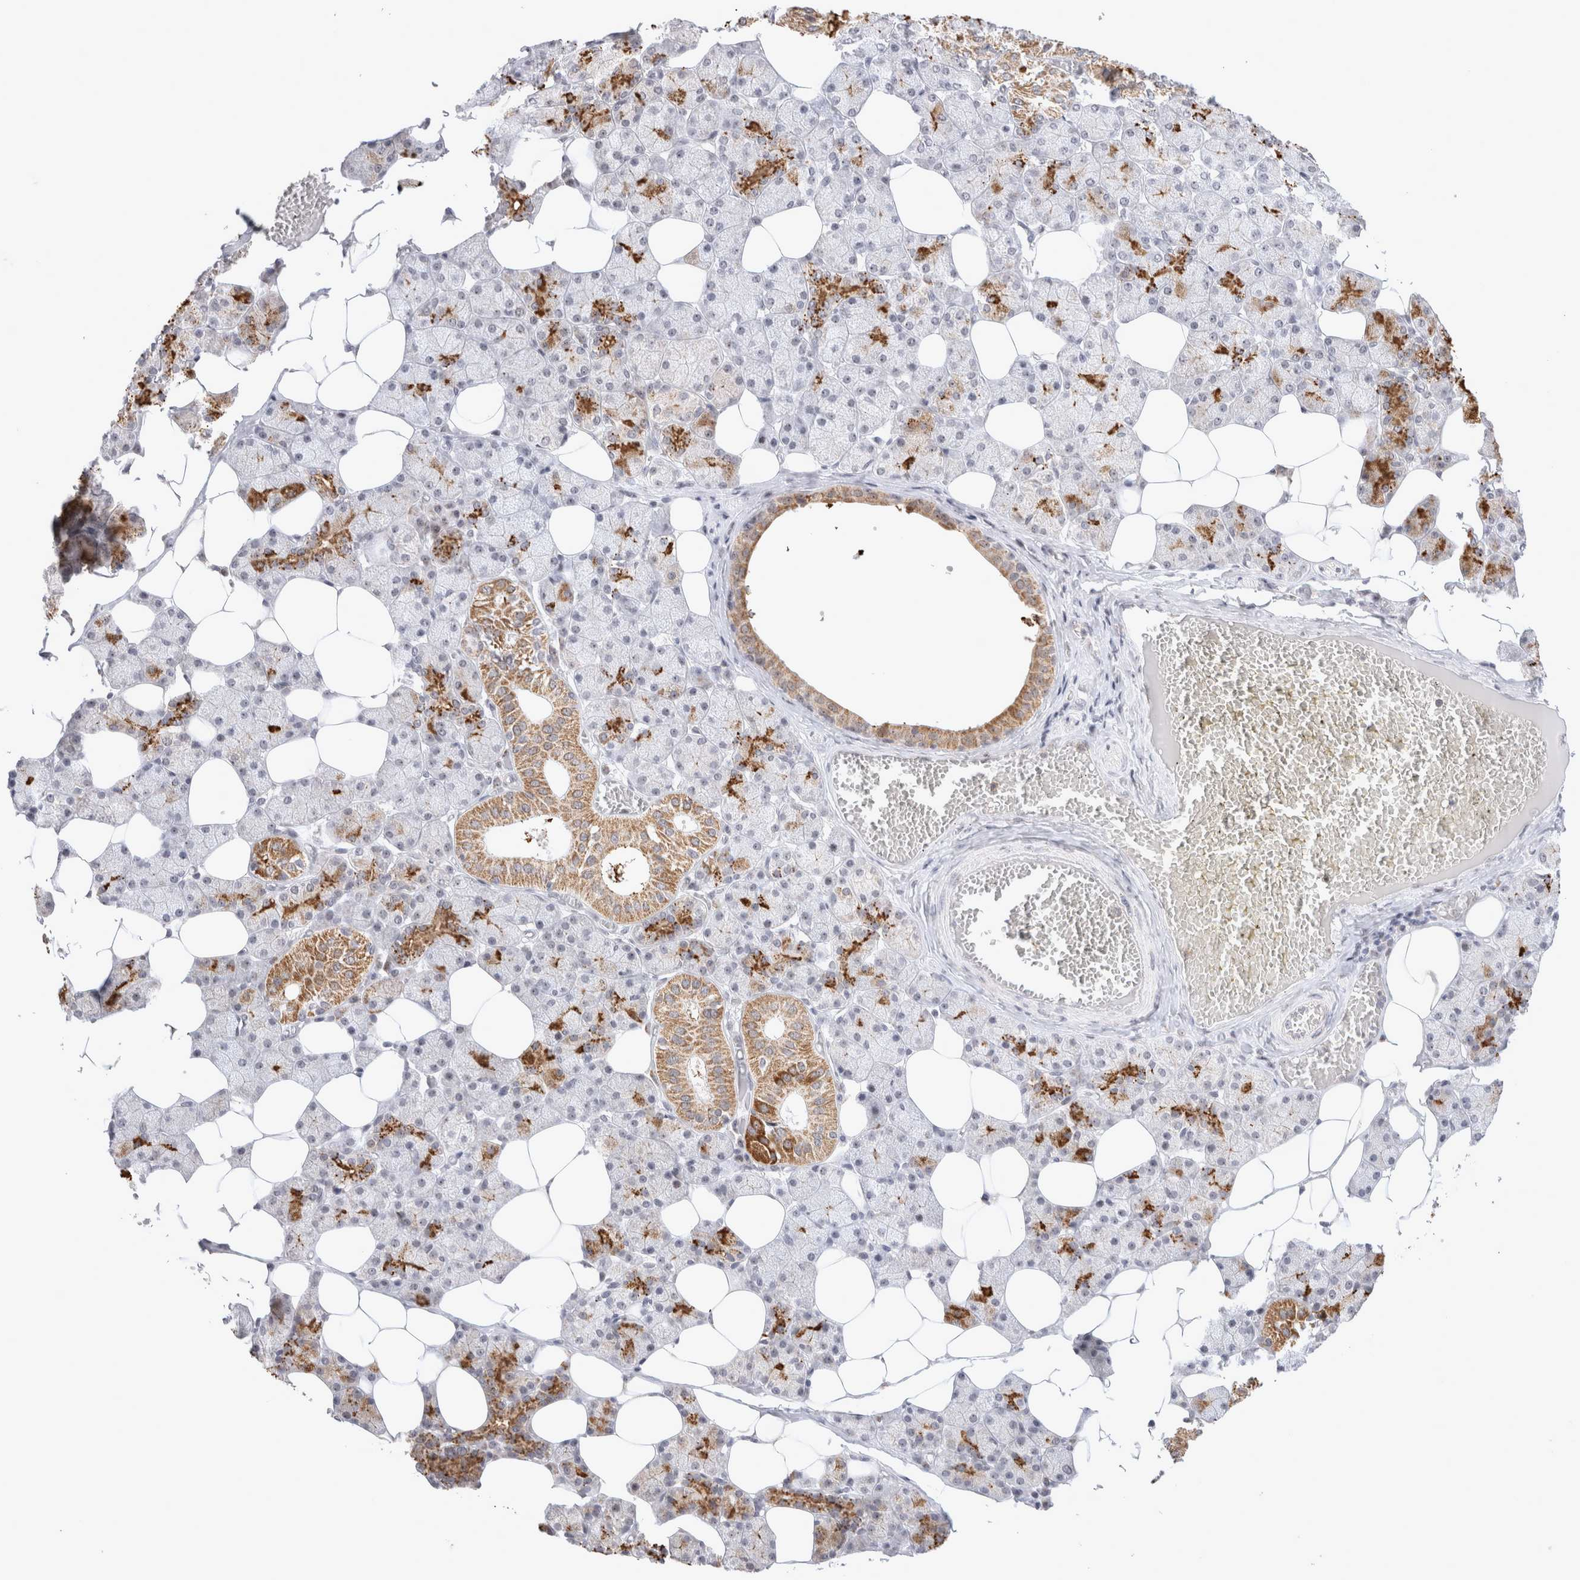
{"staining": {"intensity": "moderate", "quantity": "25%-75%", "location": "cytoplasmic/membranous"}, "tissue": "salivary gland", "cell_type": "Glandular cells", "image_type": "normal", "snomed": [{"axis": "morphology", "description": "Normal tissue, NOS"}, {"axis": "topography", "description": "Salivary gland"}], "caption": "Immunohistochemistry (IHC) micrograph of normal human salivary gland stained for a protein (brown), which shows medium levels of moderate cytoplasmic/membranous expression in about 25%-75% of glandular cells.", "gene": "MRPL37", "patient": {"sex": "female", "age": 33}}